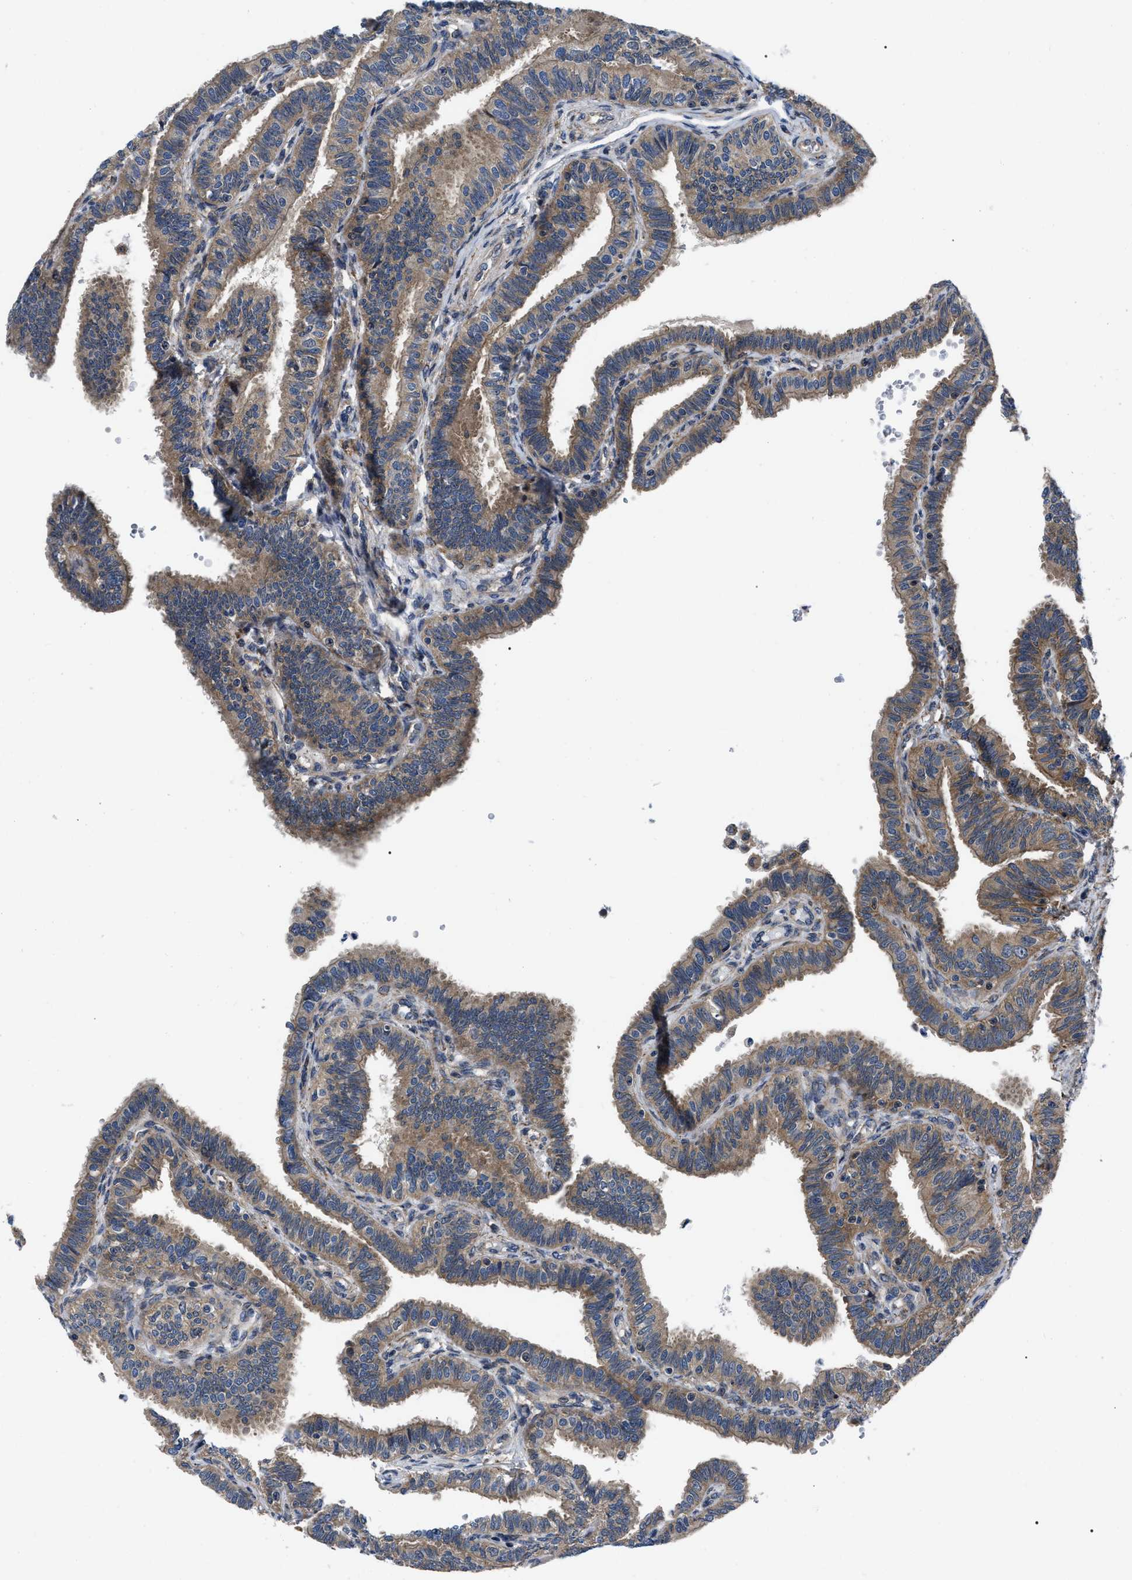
{"staining": {"intensity": "moderate", "quantity": ">75%", "location": "cytoplasmic/membranous"}, "tissue": "fallopian tube", "cell_type": "Glandular cells", "image_type": "normal", "snomed": [{"axis": "morphology", "description": "Normal tissue, NOS"}, {"axis": "topography", "description": "Fallopian tube"}, {"axis": "topography", "description": "Placenta"}], "caption": "Protein positivity by IHC exhibits moderate cytoplasmic/membranous expression in approximately >75% of glandular cells in normal fallopian tube.", "gene": "PPWD1", "patient": {"sex": "female", "age": 34}}